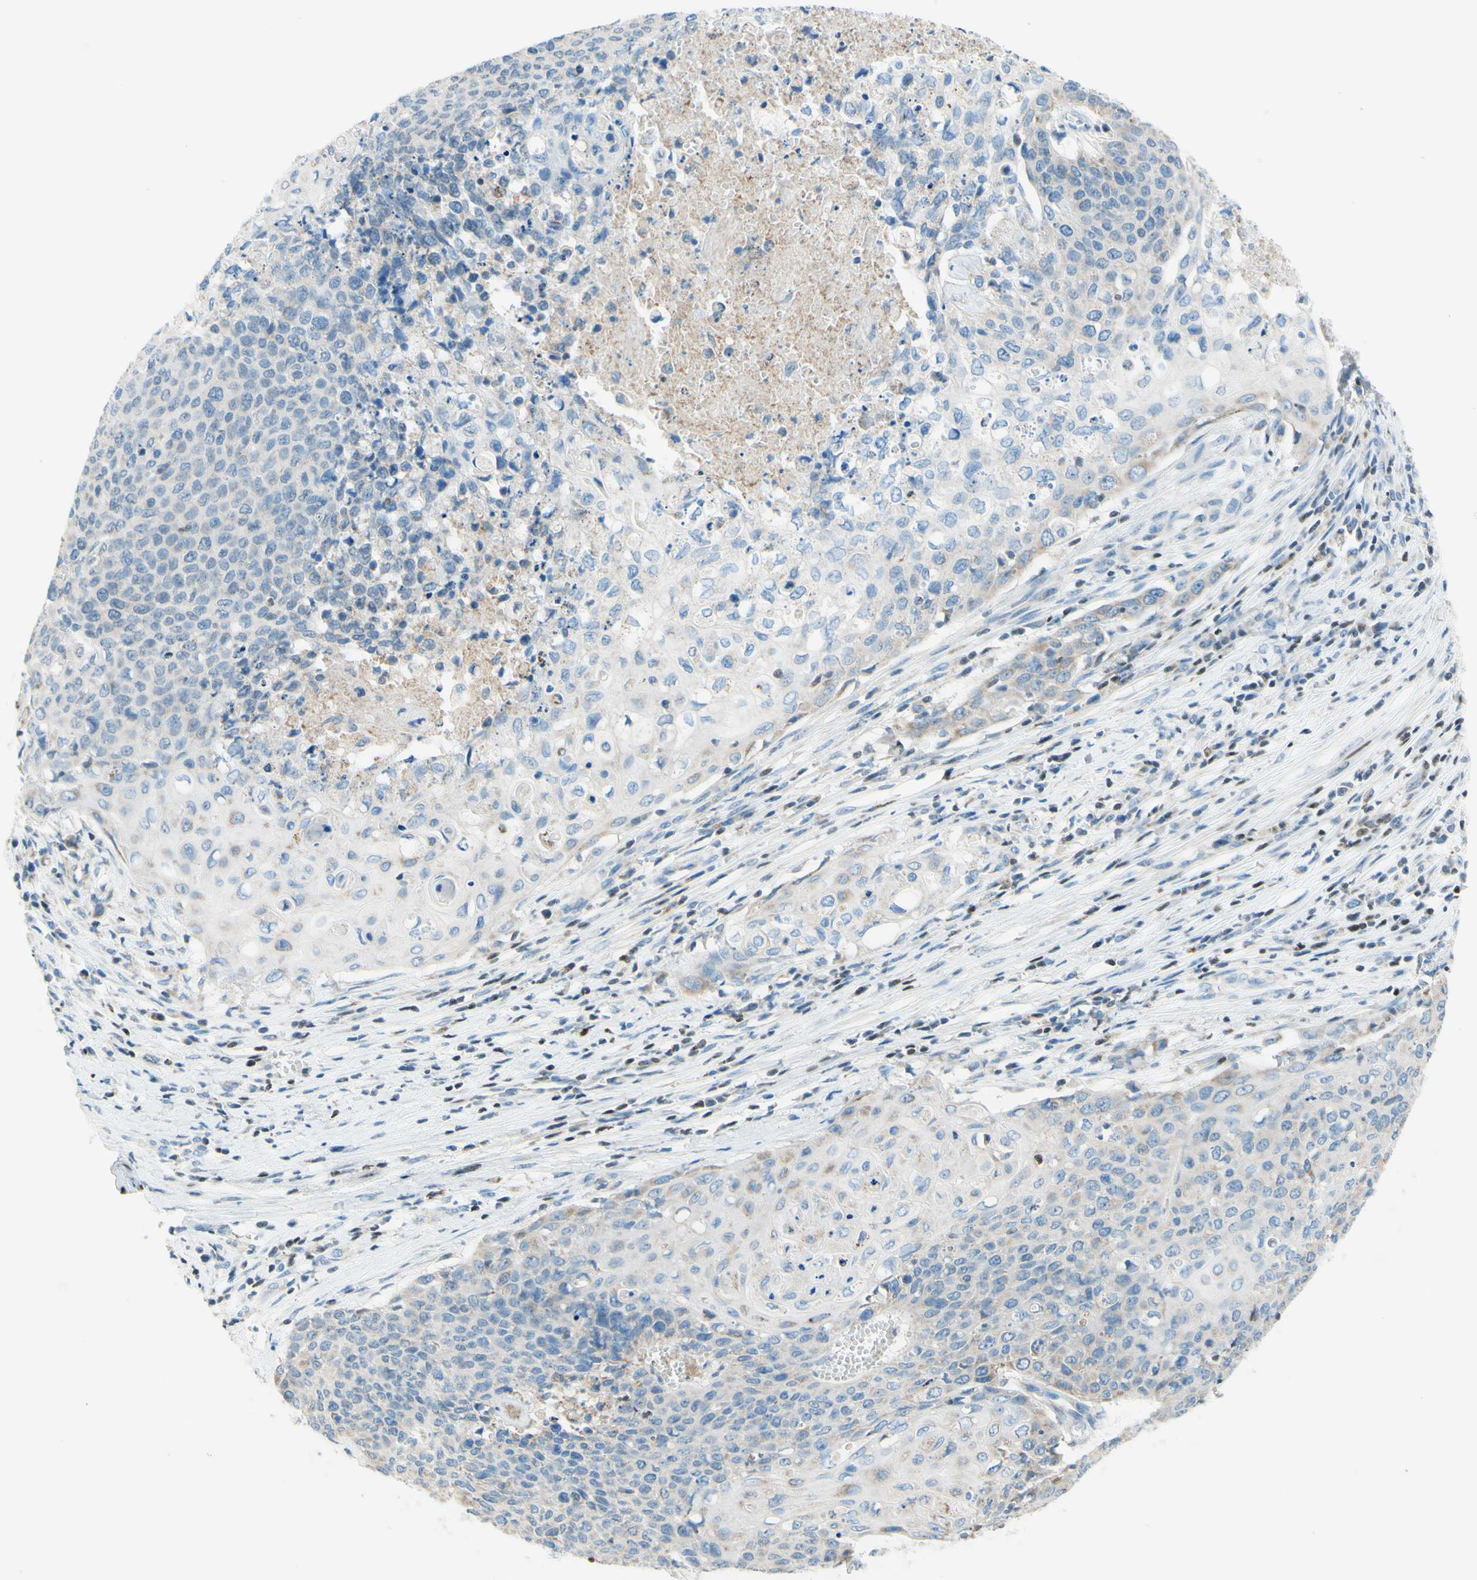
{"staining": {"intensity": "weak", "quantity": "25%-75%", "location": "cytoplasmic/membranous"}, "tissue": "cervical cancer", "cell_type": "Tumor cells", "image_type": "cancer", "snomed": [{"axis": "morphology", "description": "Squamous cell carcinoma, NOS"}, {"axis": "topography", "description": "Cervix"}], "caption": "Immunohistochemistry (DAB) staining of human cervical squamous cell carcinoma reveals weak cytoplasmic/membranous protein positivity in about 25%-75% of tumor cells. The protein is shown in brown color, while the nuclei are stained blue.", "gene": "CBX7", "patient": {"sex": "female", "age": 39}}